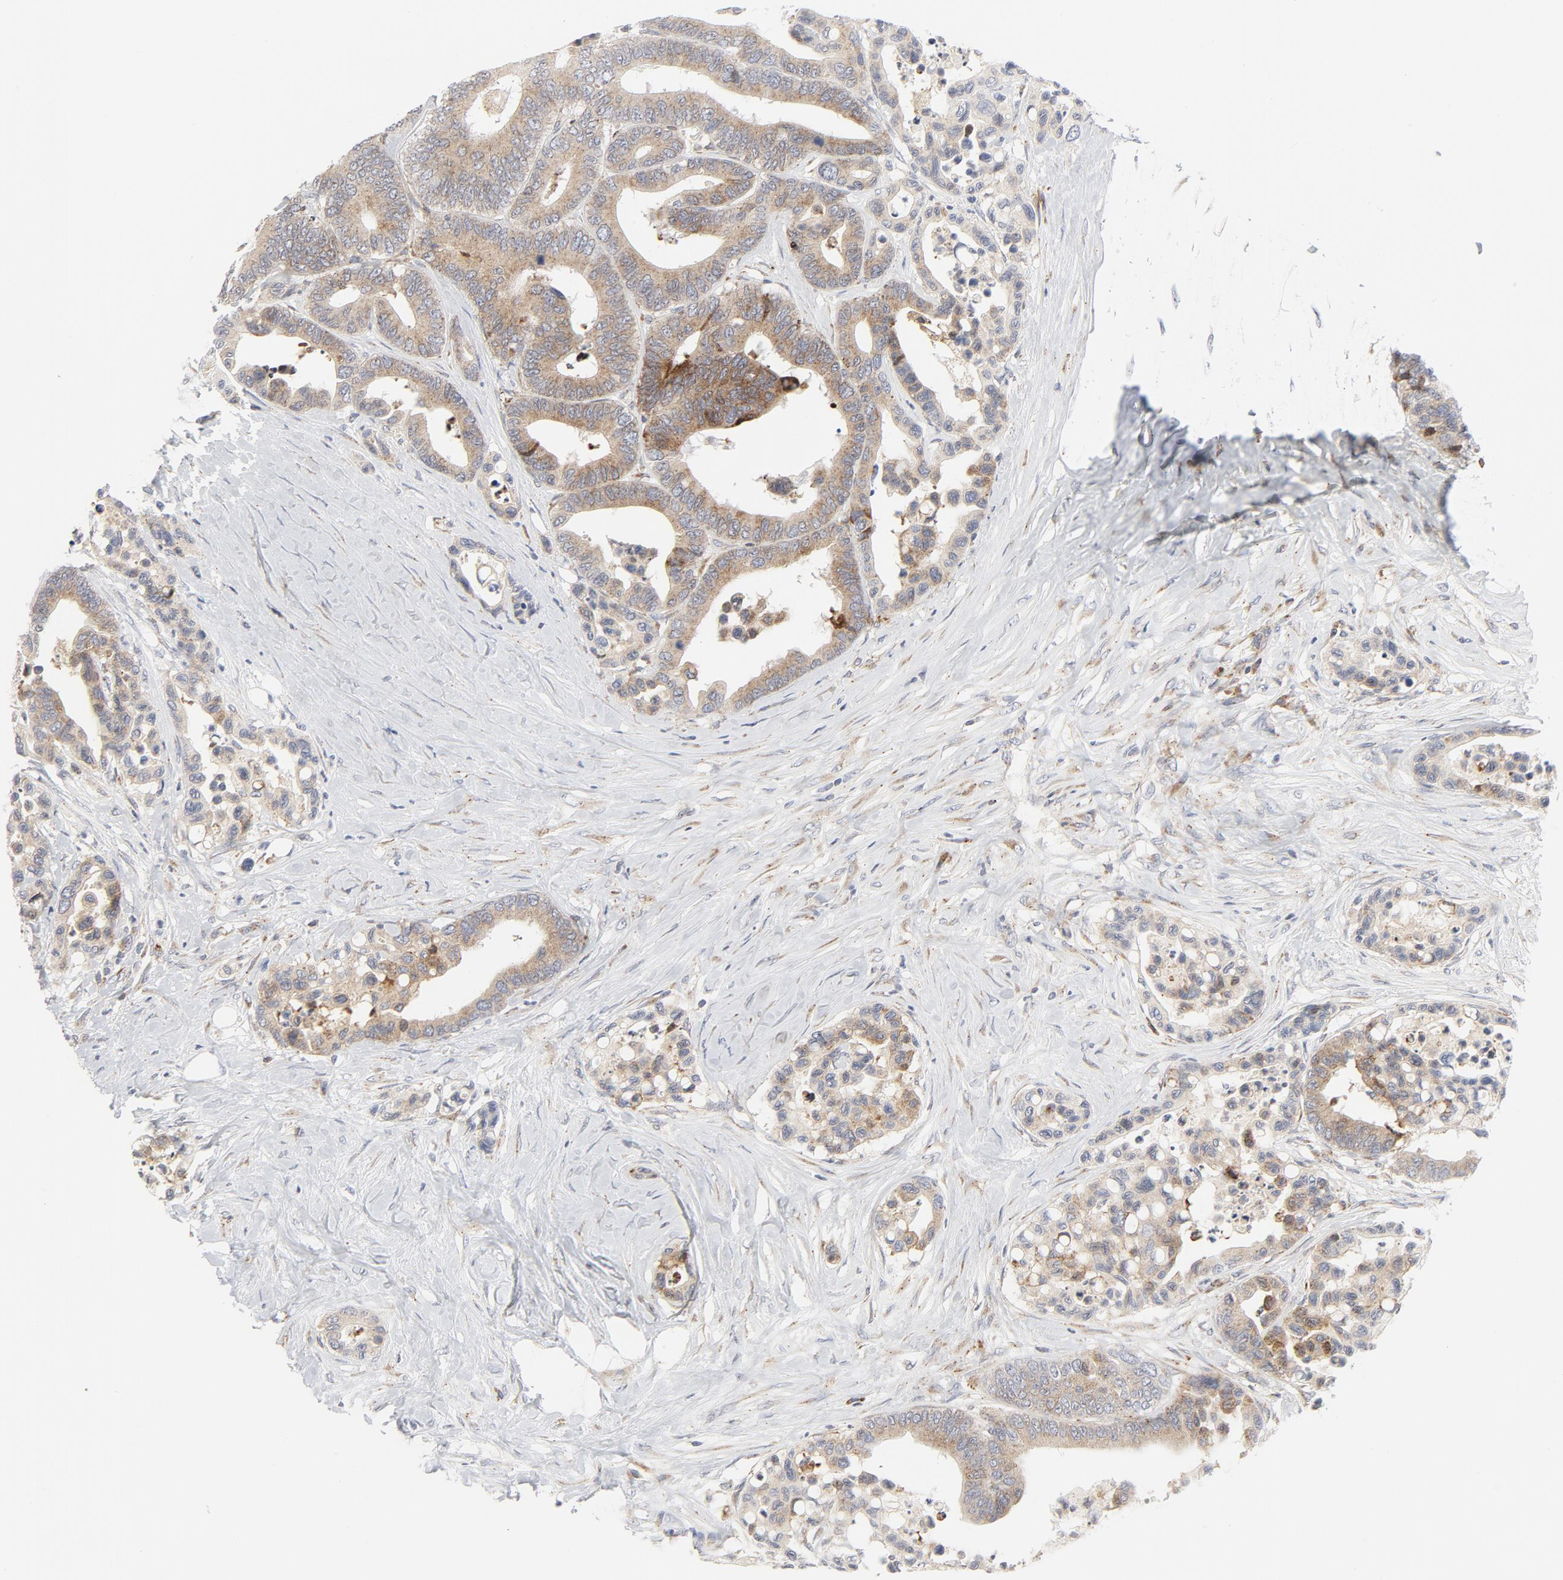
{"staining": {"intensity": "weak", "quantity": ">75%", "location": "cytoplasmic/membranous"}, "tissue": "colorectal cancer", "cell_type": "Tumor cells", "image_type": "cancer", "snomed": [{"axis": "morphology", "description": "Adenocarcinoma, NOS"}, {"axis": "topography", "description": "Colon"}], "caption": "Protein staining of adenocarcinoma (colorectal) tissue demonstrates weak cytoplasmic/membranous staining in approximately >75% of tumor cells.", "gene": "LRP6", "patient": {"sex": "male", "age": 82}}